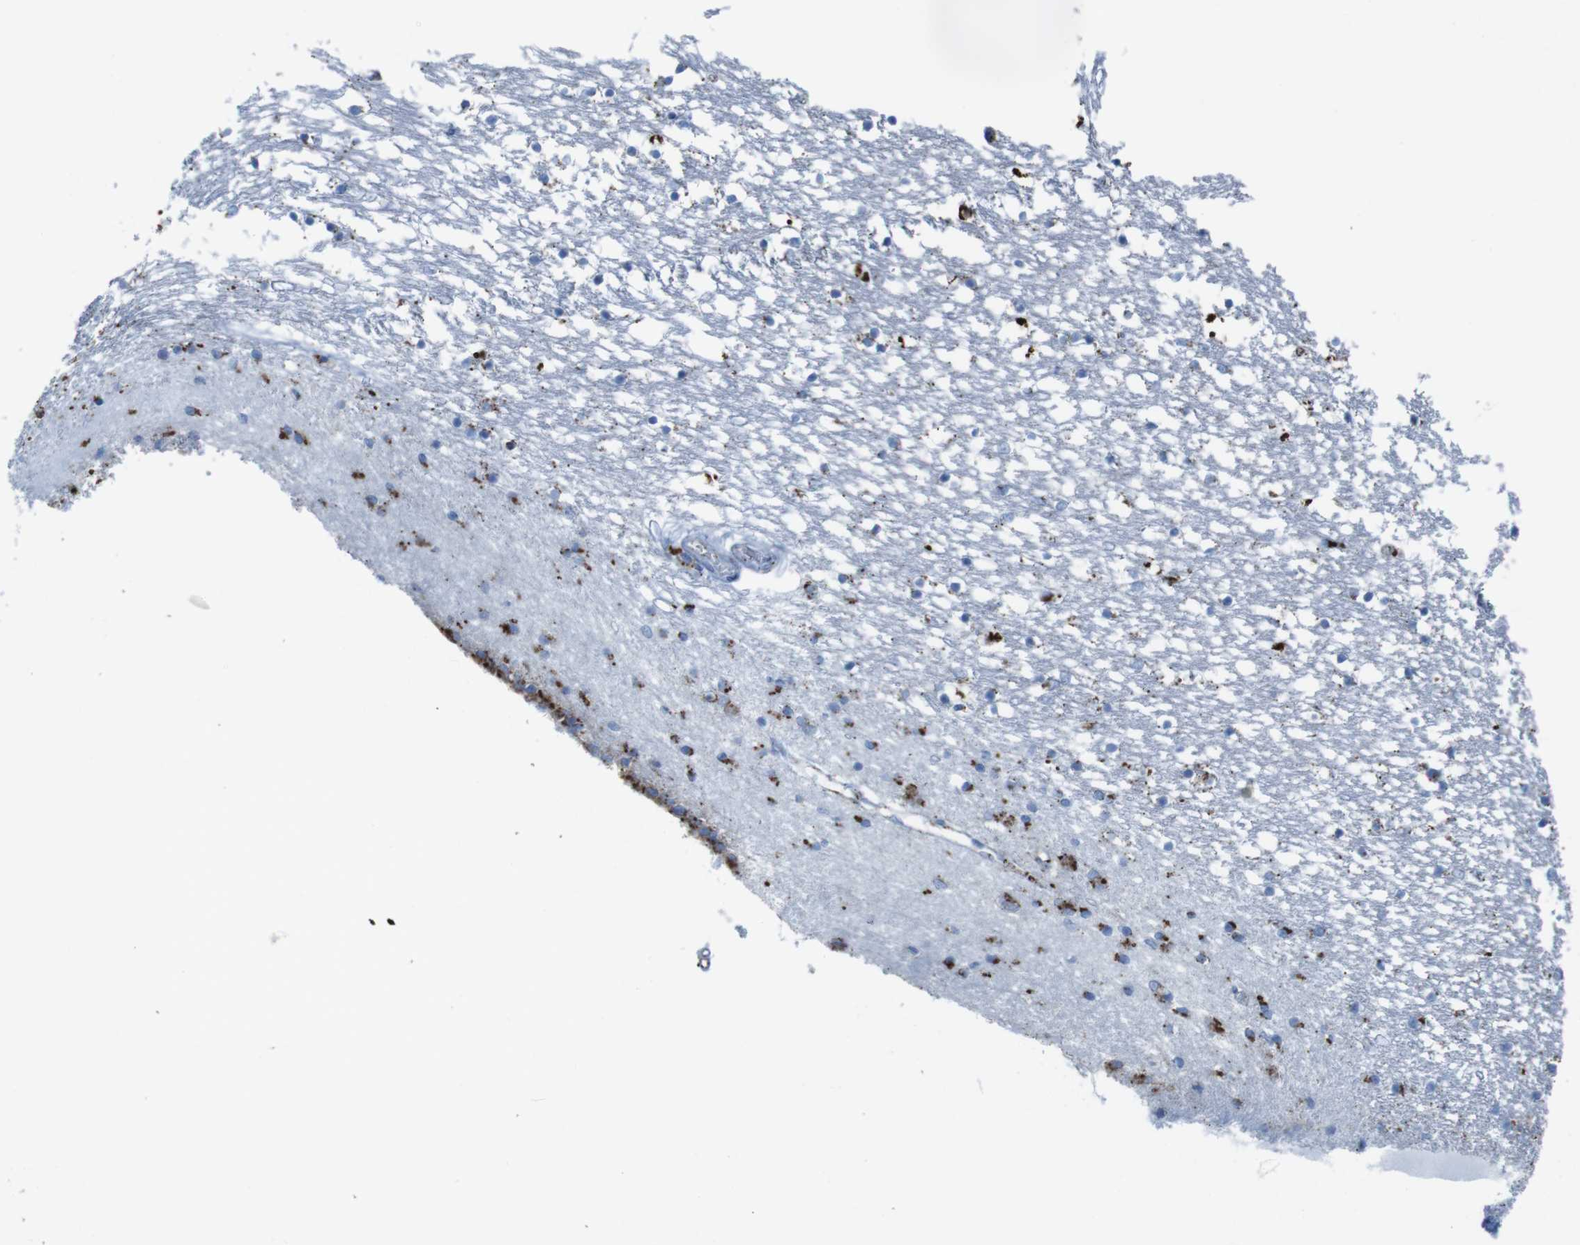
{"staining": {"intensity": "strong", "quantity": "25%-75%", "location": "cytoplasmic/membranous"}, "tissue": "caudate", "cell_type": "Glial cells", "image_type": "normal", "snomed": [{"axis": "morphology", "description": "Normal tissue, NOS"}, {"axis": "topography", "description": "Lateral ventricle wall"}], "caption": "An IHC micrograph of benign tissue is shown. Protein staining in brown highlights strong cytoplasmic/membranous positivity in caudate within glial cells.", "gene": "SCARB2", "patient": {"sex": "male", "age": 45}}